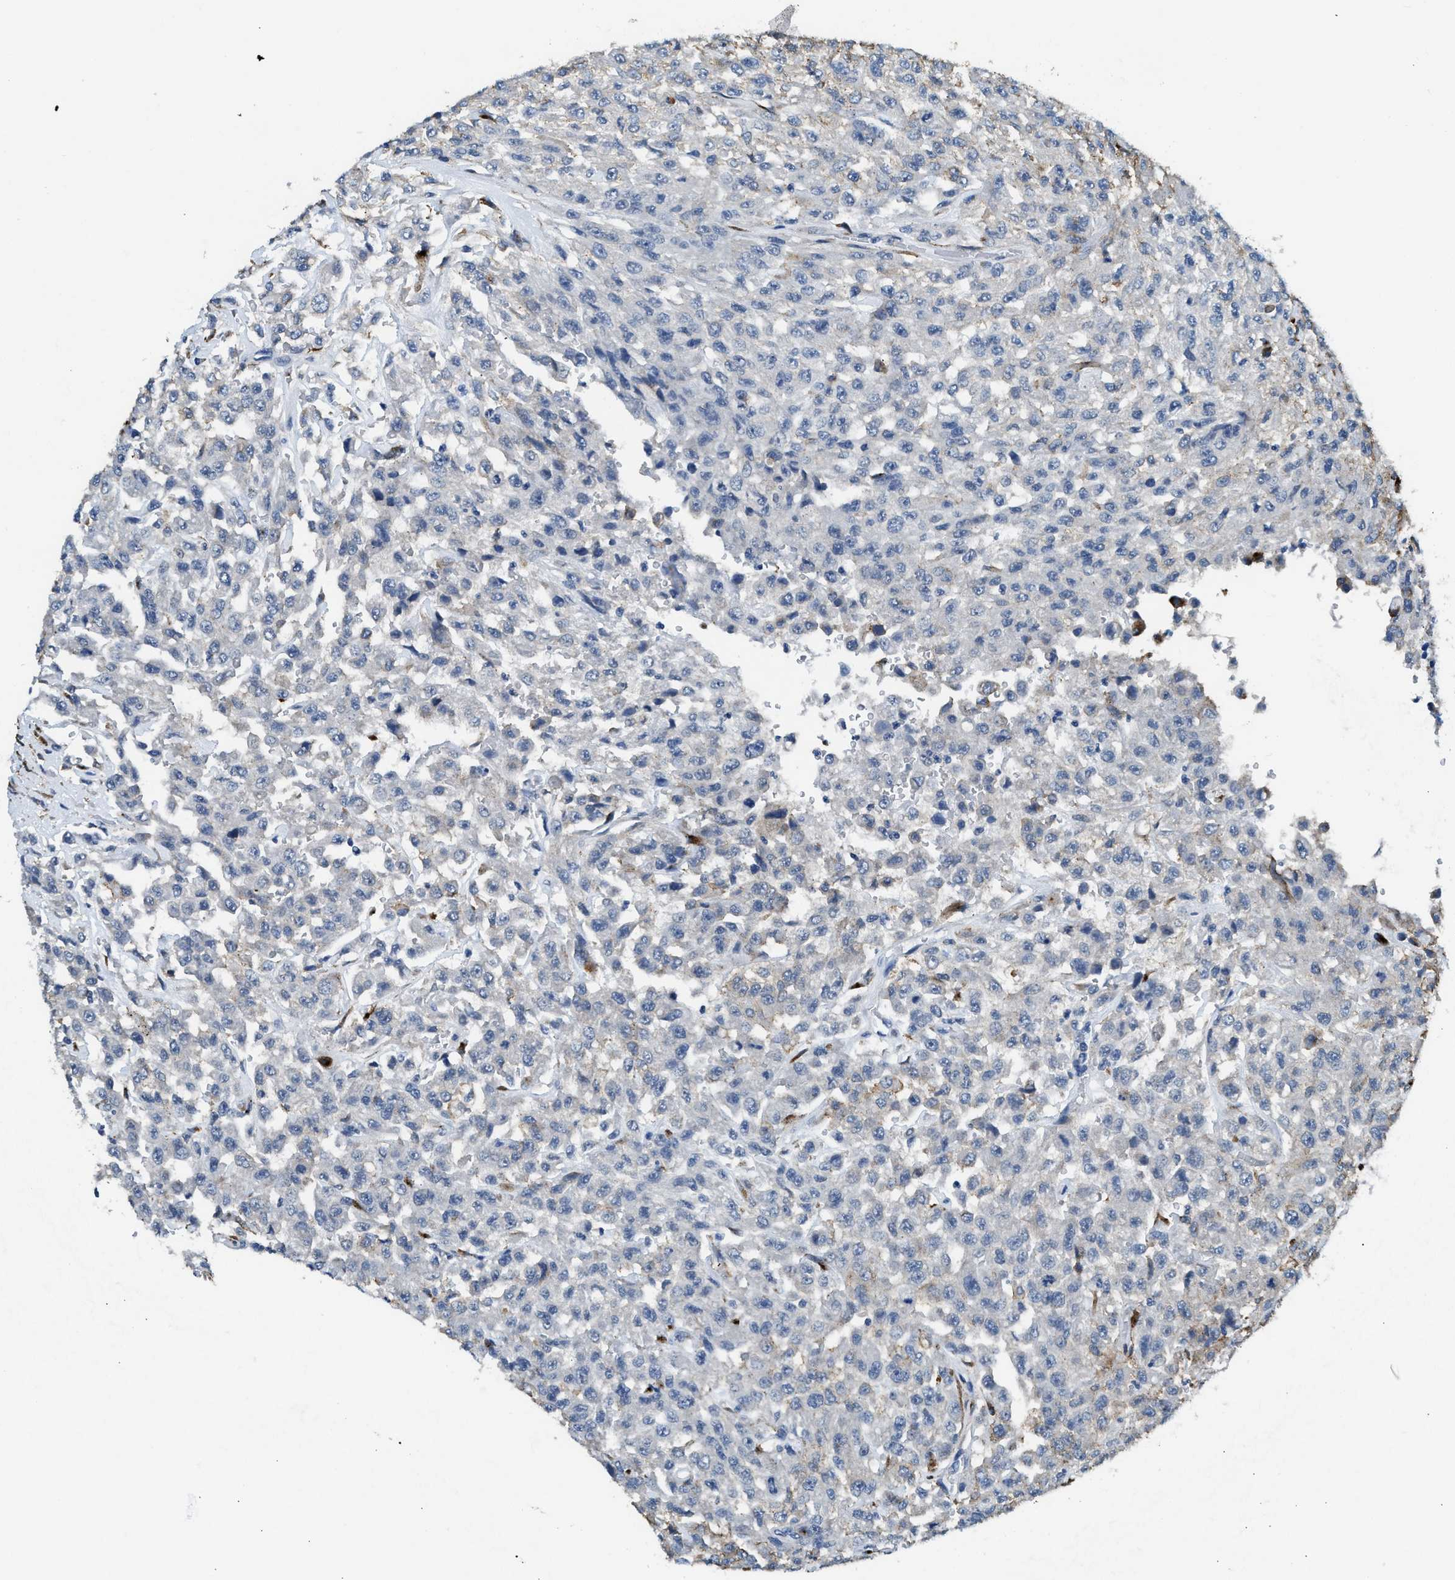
{"staining": {"intensity": "negative", "quantity": "none", "location": "none"}, "tissue": "urothelial cancer", "cell_type": "Tumor cells", "image_type": "cancer", "snomed": [{"axis": "morphology", "description": "Urothelial carcinoma, High grade"}, {"axis": "topography", "description": "Urinary bladder"}], "caption": "Tumor cells show no significant expression in high-grade urothelial carcinoma.", "gene": "LRP1", "patient": {"sex": "male", "age": 46}}